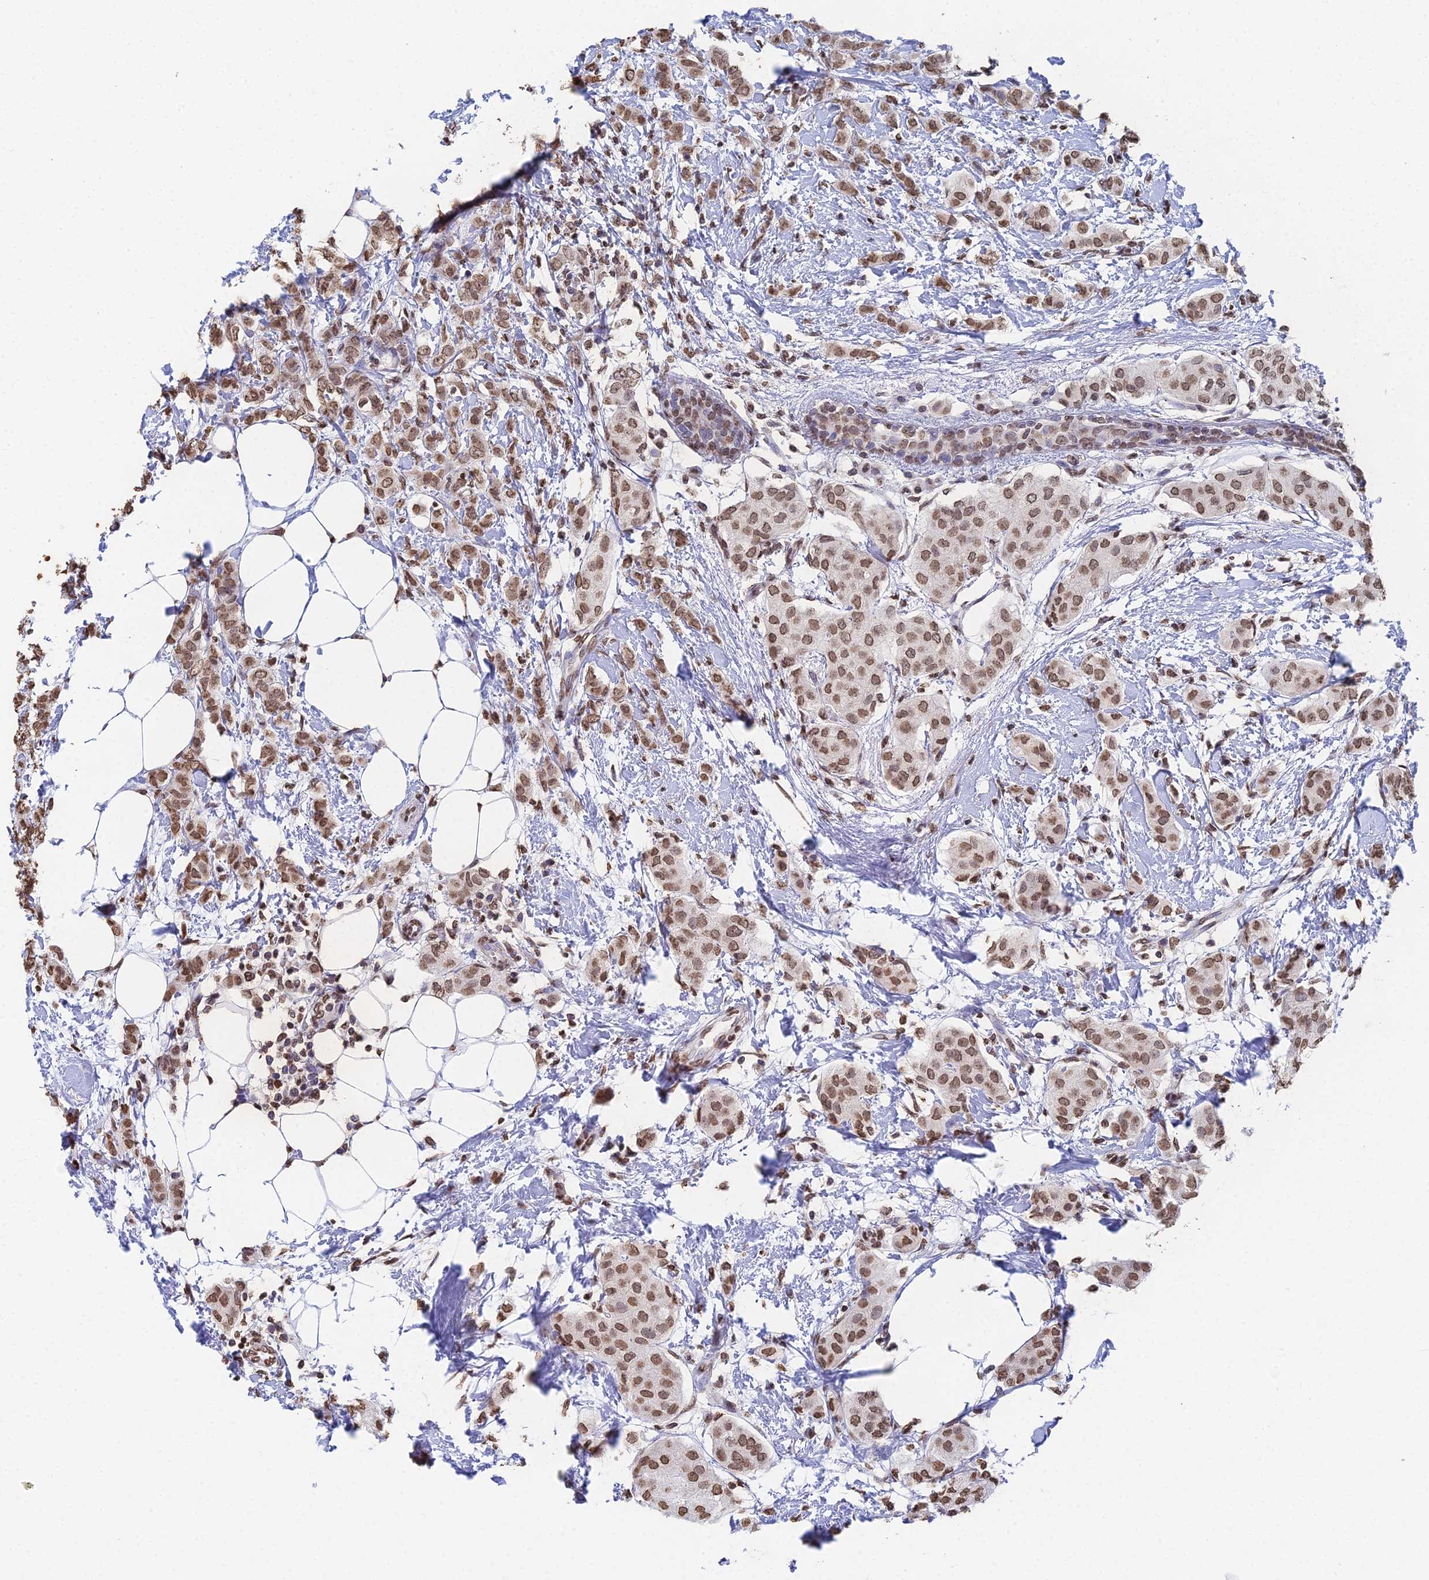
{"staining": {"intensity": "moderate", "quantity": ">75%", "location": "nuclear"}, "tissue": "breast cancer", "cell_type": "Tumor cells", "image_type": "cancer", "snomed": [{"axis": "morphology", "description": "Duct carcinoma"}, {"axis": "topography", "description": "Breast"}], "caption": "Protein staining shows moderate nuclear staining in about >75% of tumor cells in breast cancer.", "gene": "GBP3", "patient": {"sex": "female", "age": 72}}